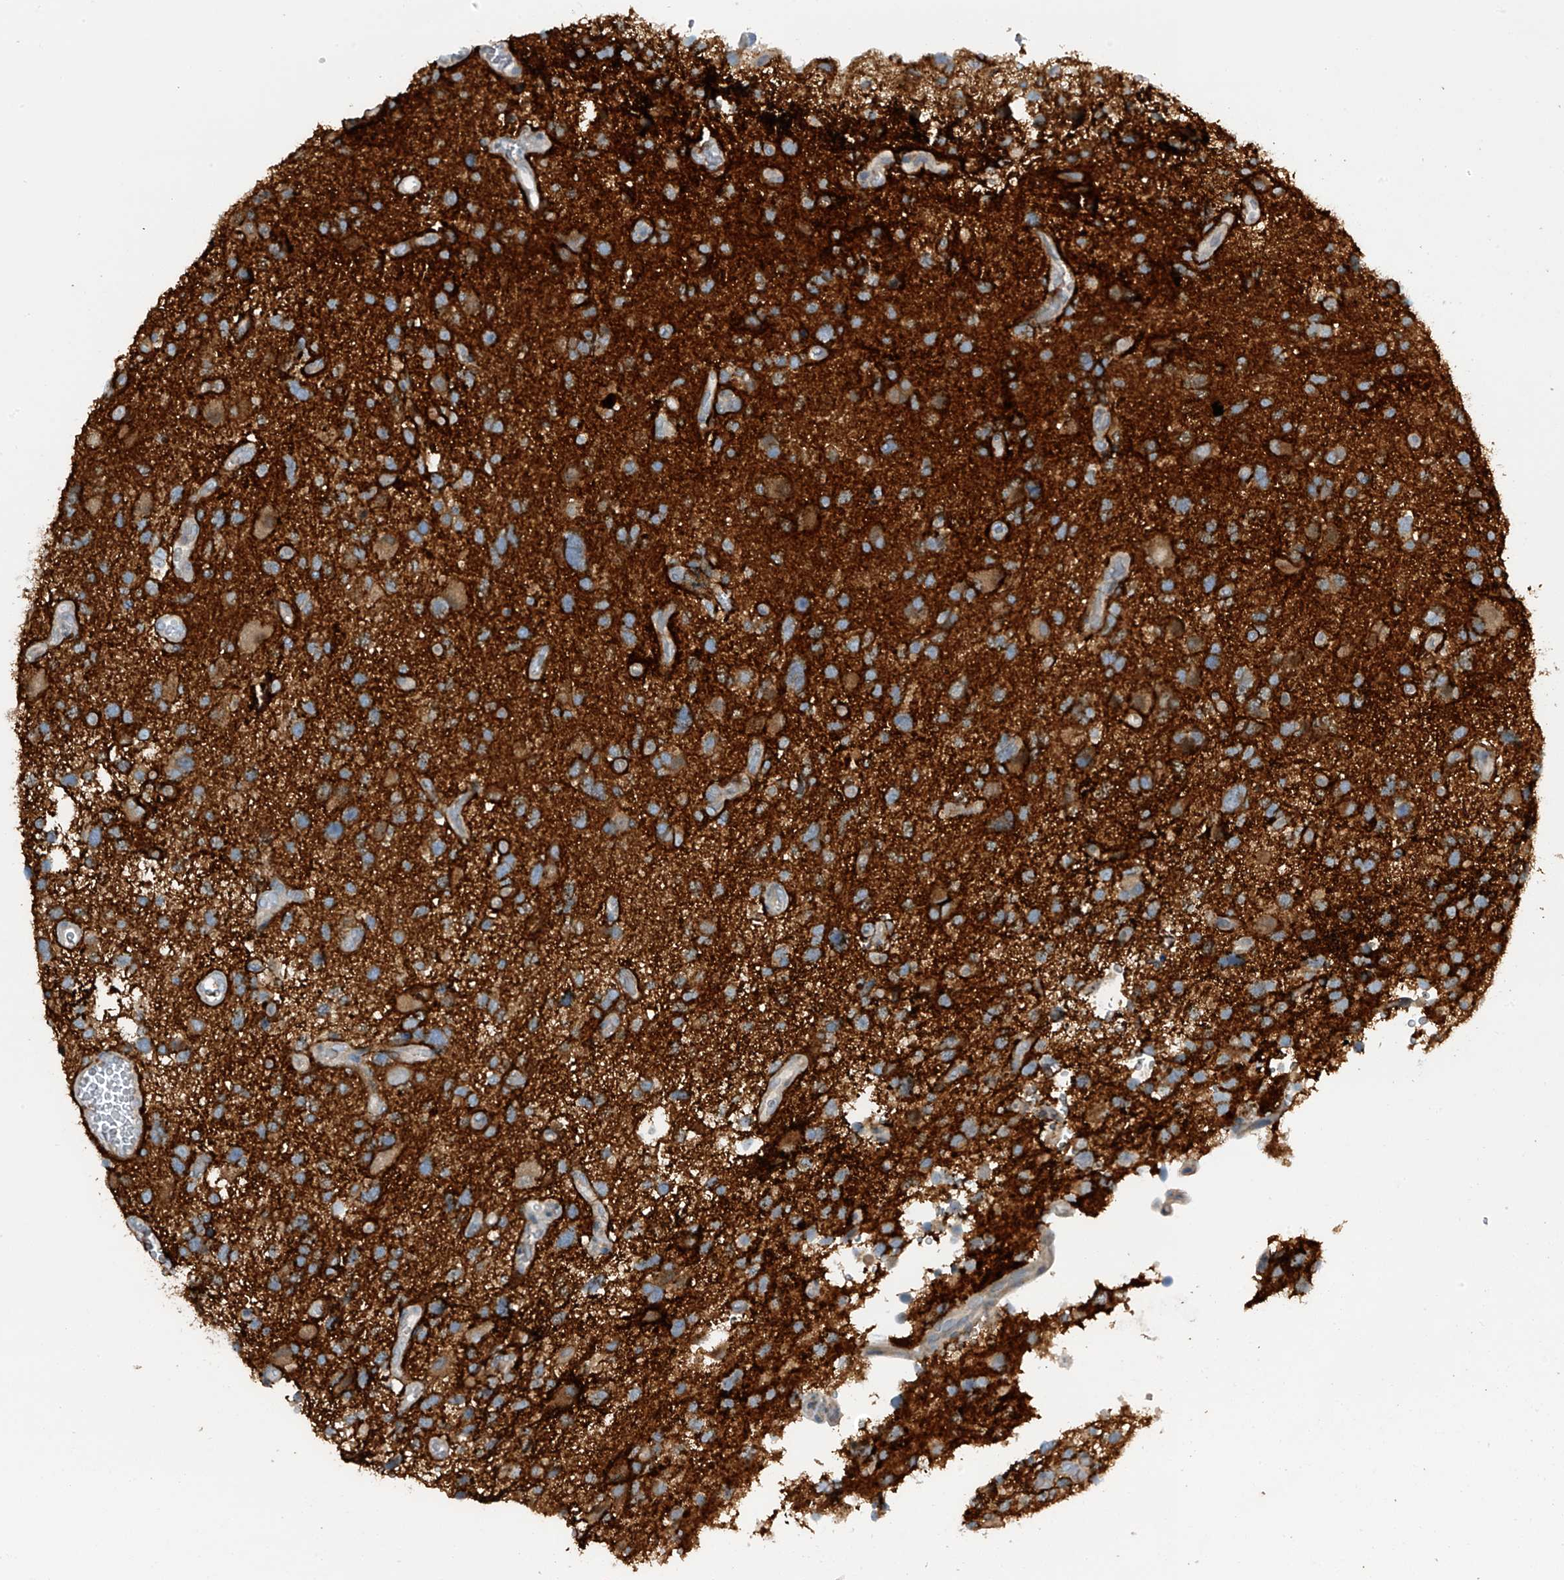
{"staining": {"intensity": "moderate", "quantity": "<25%", "location": "cytoplasmic/membranous"}, "tissue": "glioma", "cell_type": "Tumor cells", "image_type": "cancer", "snomed": [{"axis": "morphology", "description": "Glioma, malignant, High grade"}, {"axis": "topography", "description": "Brain"}], "caption": "The immunohistochemical stain shows moderate cytoplasmic/membranous positivity in tumor cells of glioma tissue.", "gene": "FSD1L", "patient": {"sex": "male", "age": 33}}